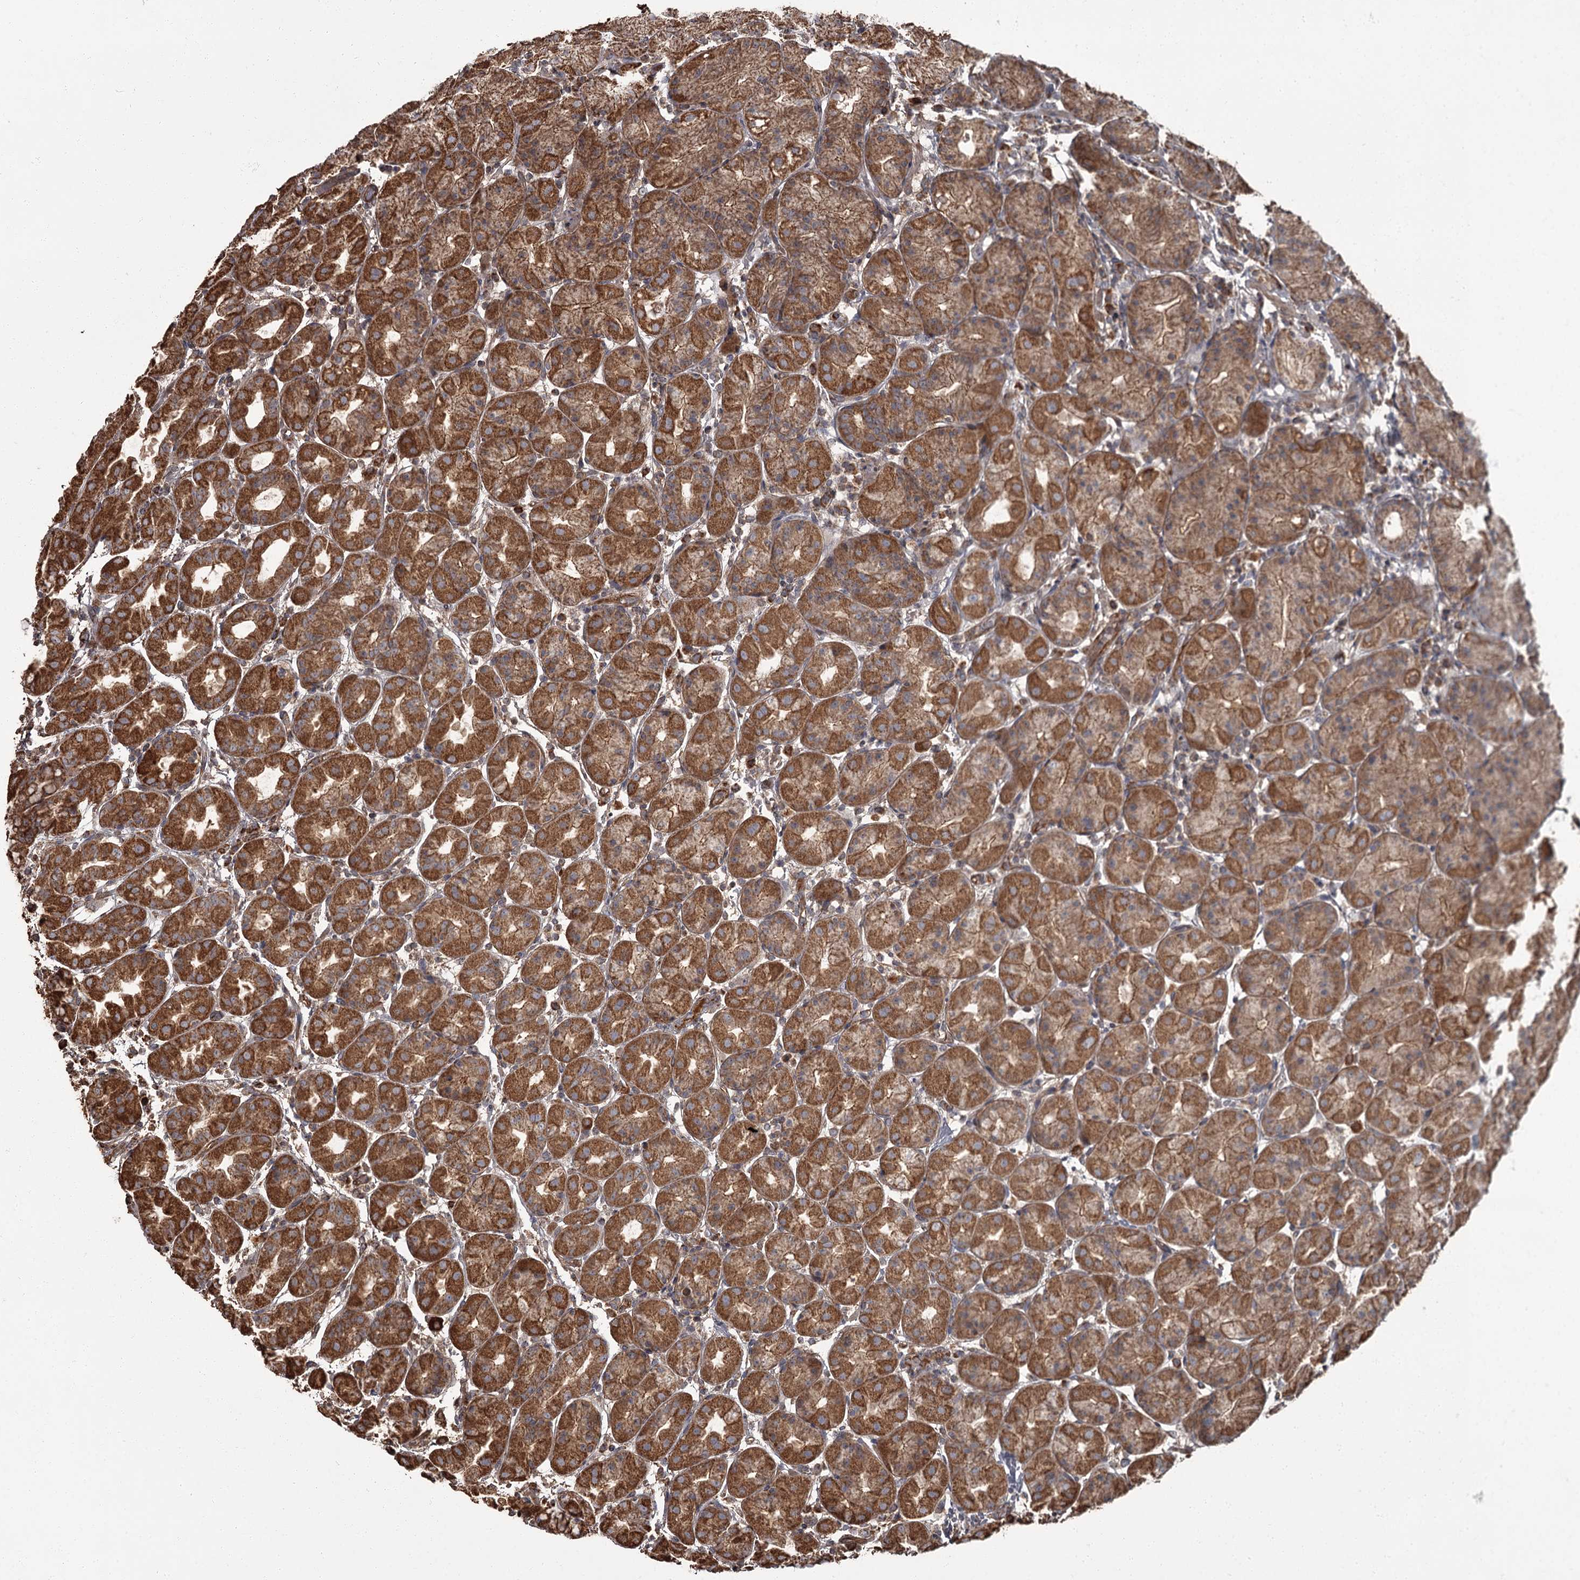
{"staining": {"intensity": "strong", "quantity": ">75%", "location": "cytoplasmic/membranous"}, "tissue": "stomach", "cell_type": "Glandular cells", "image_type": "normal", "snomed": [{"axis": "morphology", "description": "Normal tissue, NOS"}, {"axis": "topography", "description": "Stomach"}], "caption": "A brown stain shows strong cytoplasmic/membranous staining of a protein in glandular cells of unremarkable stomach. (Stains: DAB in brown, nuclei in blue, Microscopy: brightfield microscopy at high magnification).", "gene": "THAP9", "patient": {"sex": "female", "age": 79}}